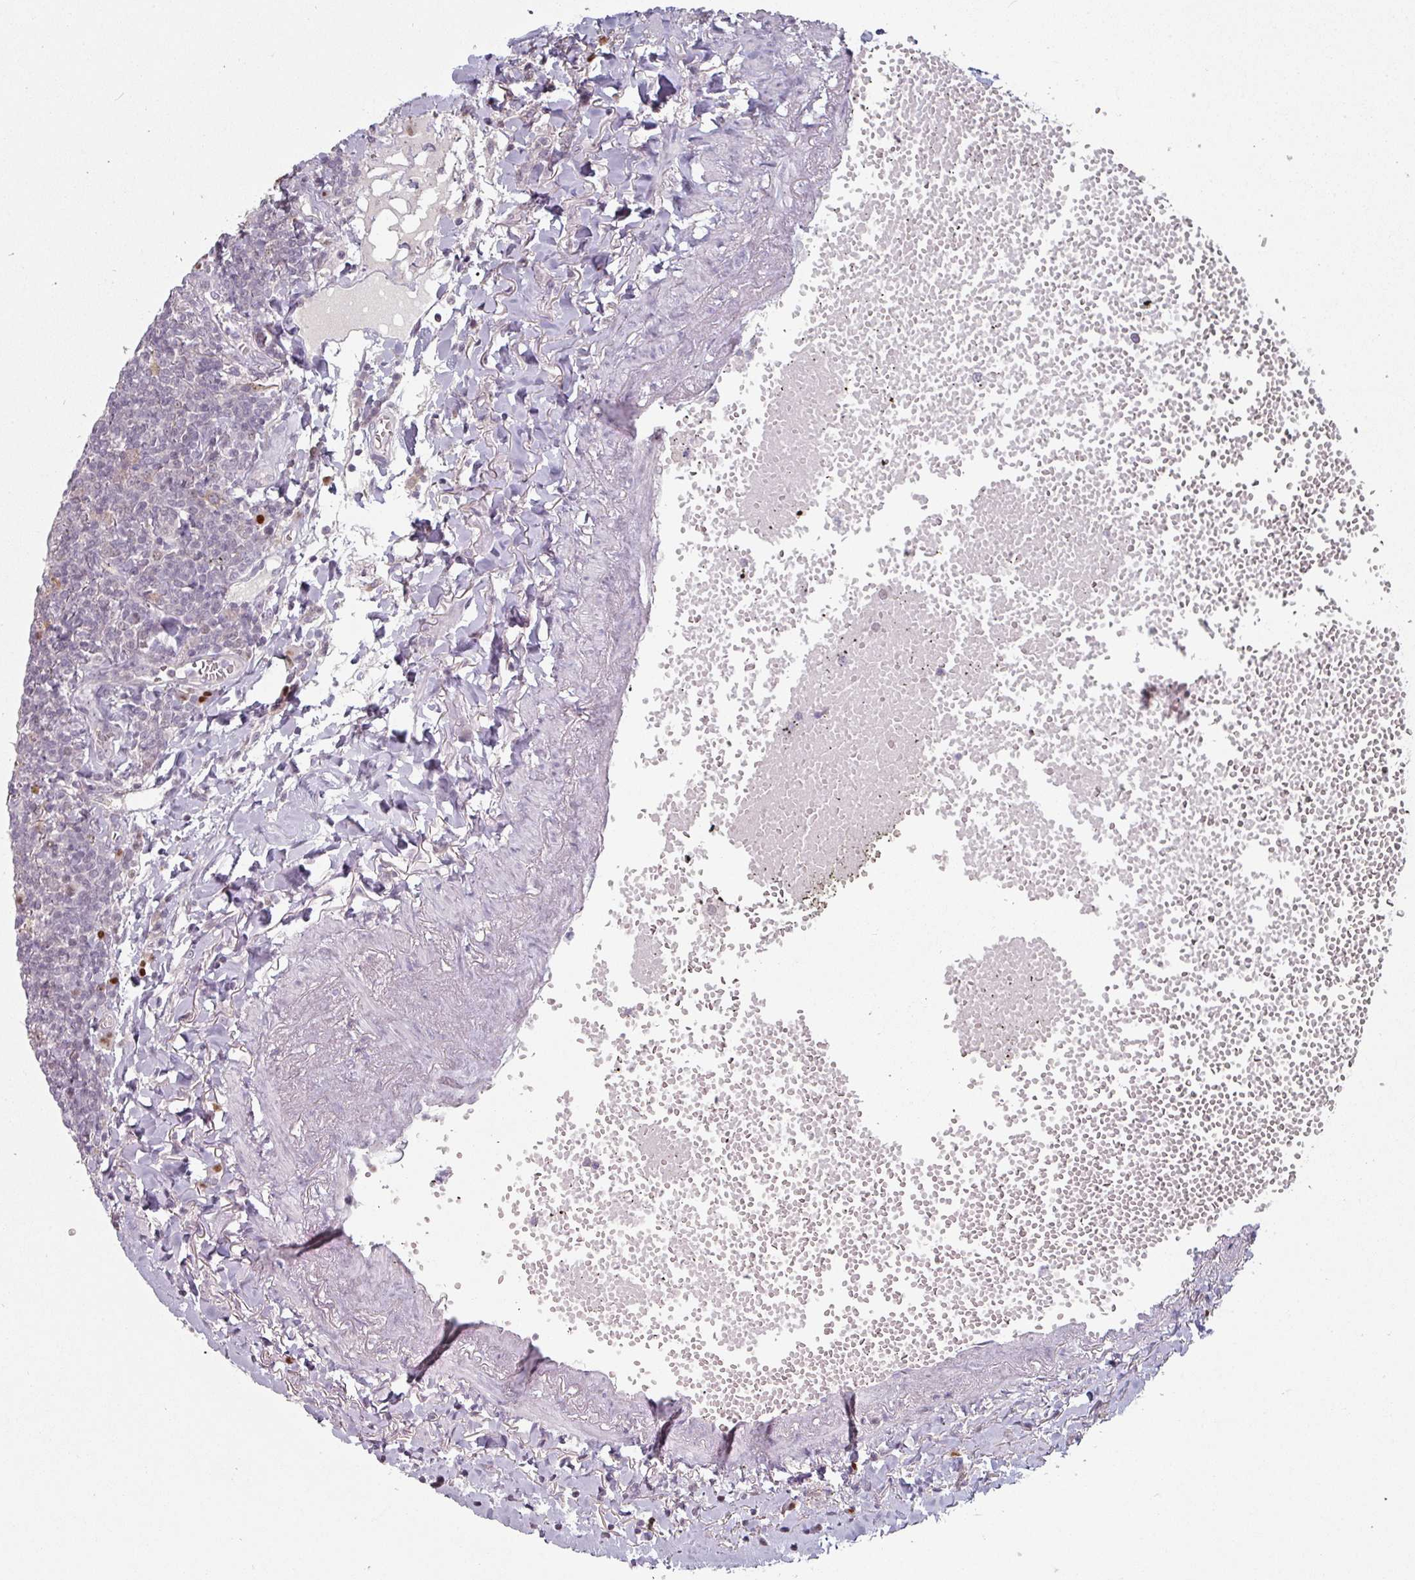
{"staining": {"intensity": "negative", "quantity": "none", "location": "none"}, "tissue": "lymphoma", "cell_type": "Tumor cells", "image_type": "cancer", "snomed": [{"axis": "morphology", "description": "Malignant lymphoma, non-Hodgkin's type, Low grade"}, {"axis": "topography", "description": "Lung"}], "caption": "Human lymphoma stained for a protein using immunohistochemistry (IHC) shows no expression in tumor cells.", "gene": "ZBTB6", "patient": {"sex": "female", "age": 71}}